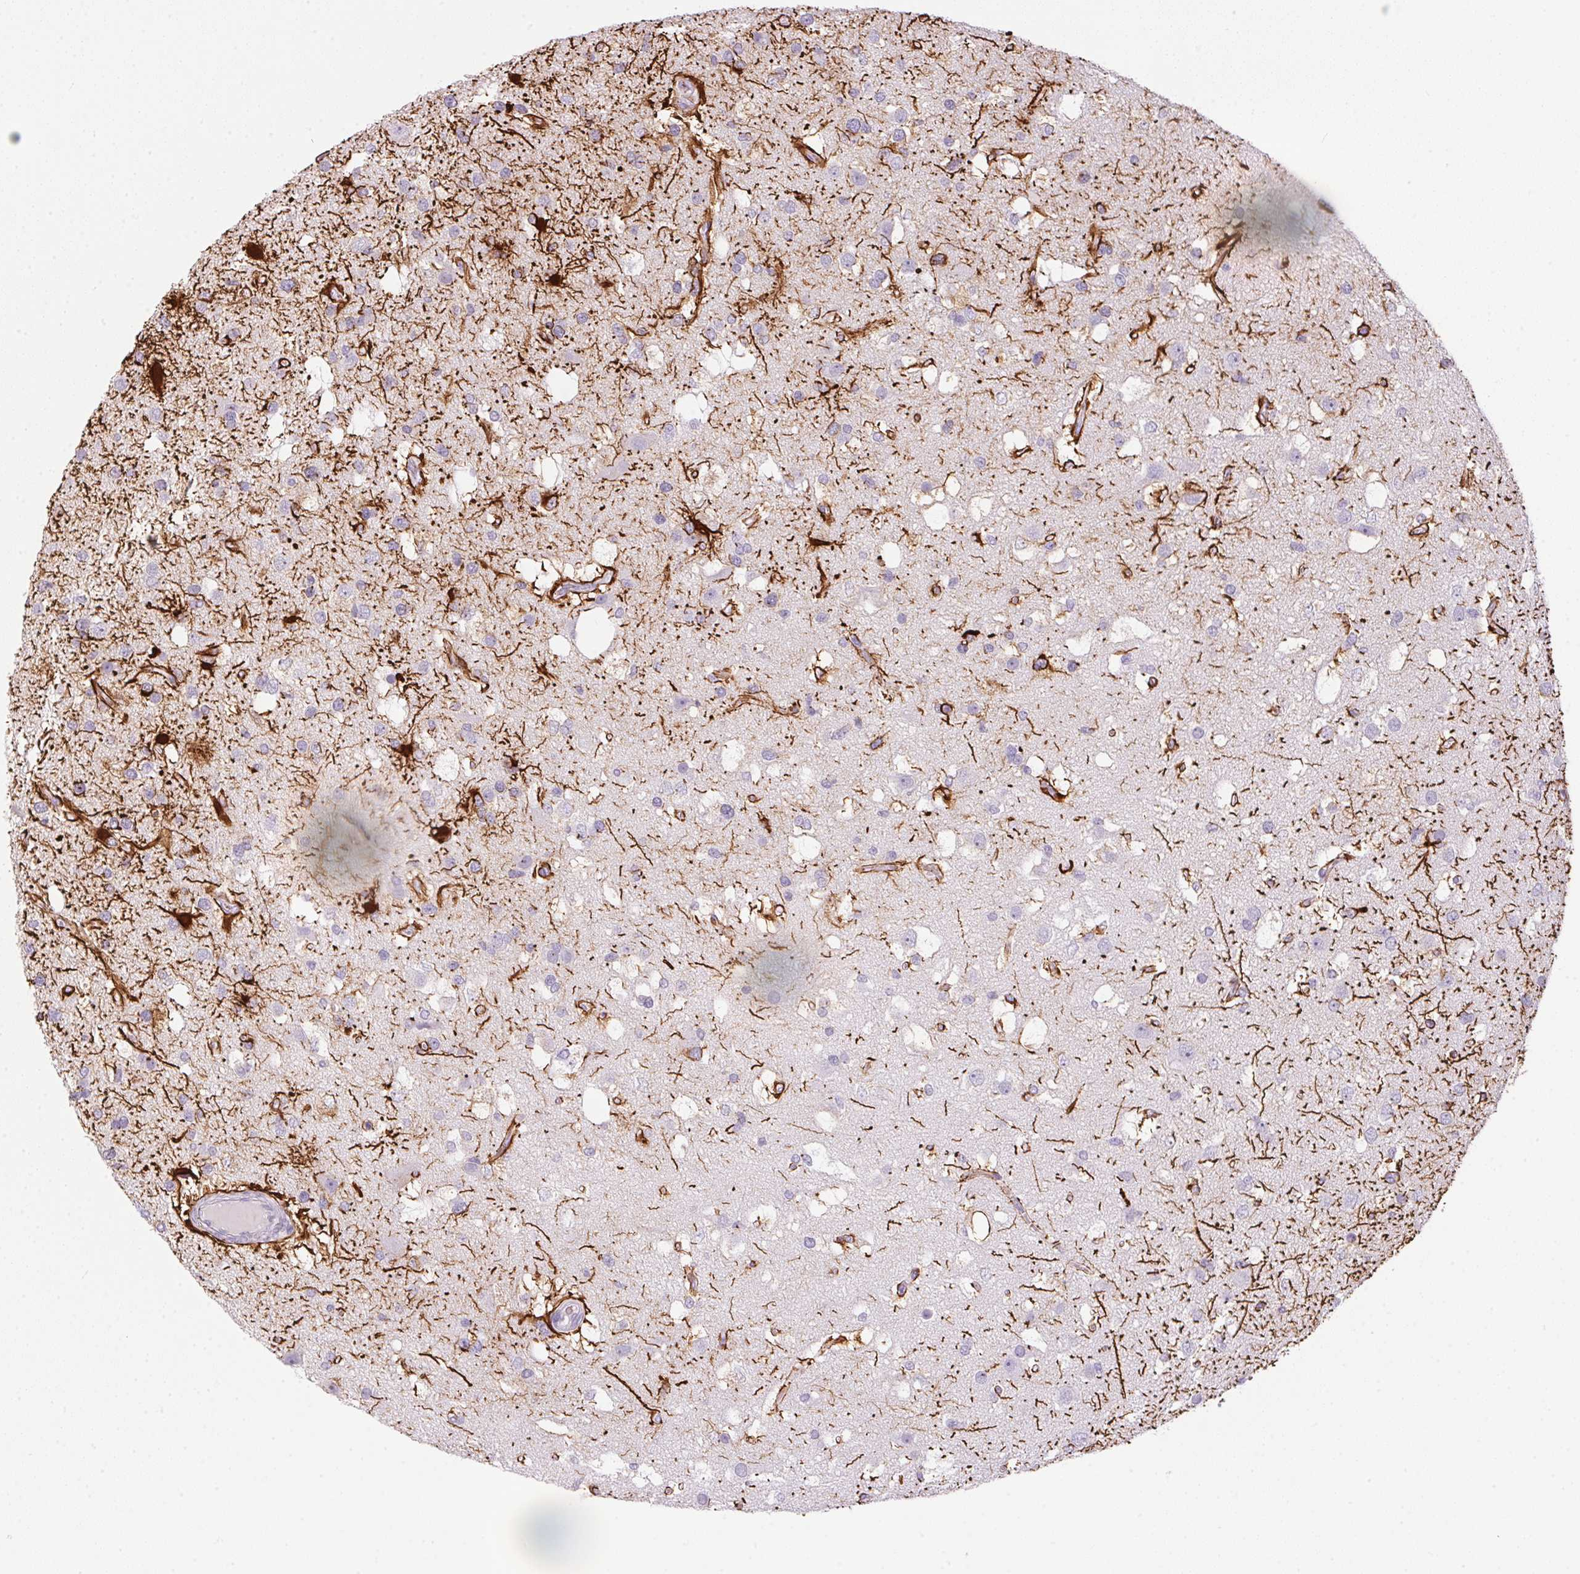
{"staining": {"intensity": "strong", "quantity": "<25%", "location": "cytoplasmic/membranous"}, "tissue": "glioma", "cell_type": "Tumor cells", "image_type": "cancer", "snomed": [{"axis": "morphology", "description": "Glioma, malignant, High grade"}, {"axis": "topography", "description": "Brain"}], "caption": "Immunohistochemistry (IHC) photomicrograph of neoplastic tissue: human malignant glioma (high-grade) stained using immunohistochemistry (IHC) shows medium levels of strong protein expression localized specifically in the cytoplasmic/membranous of tumor cells, appearing as a cytoplasmic/membranous brown color.", "gene": "ECPAS", "patient": {"sex": "male", "age": 53}}